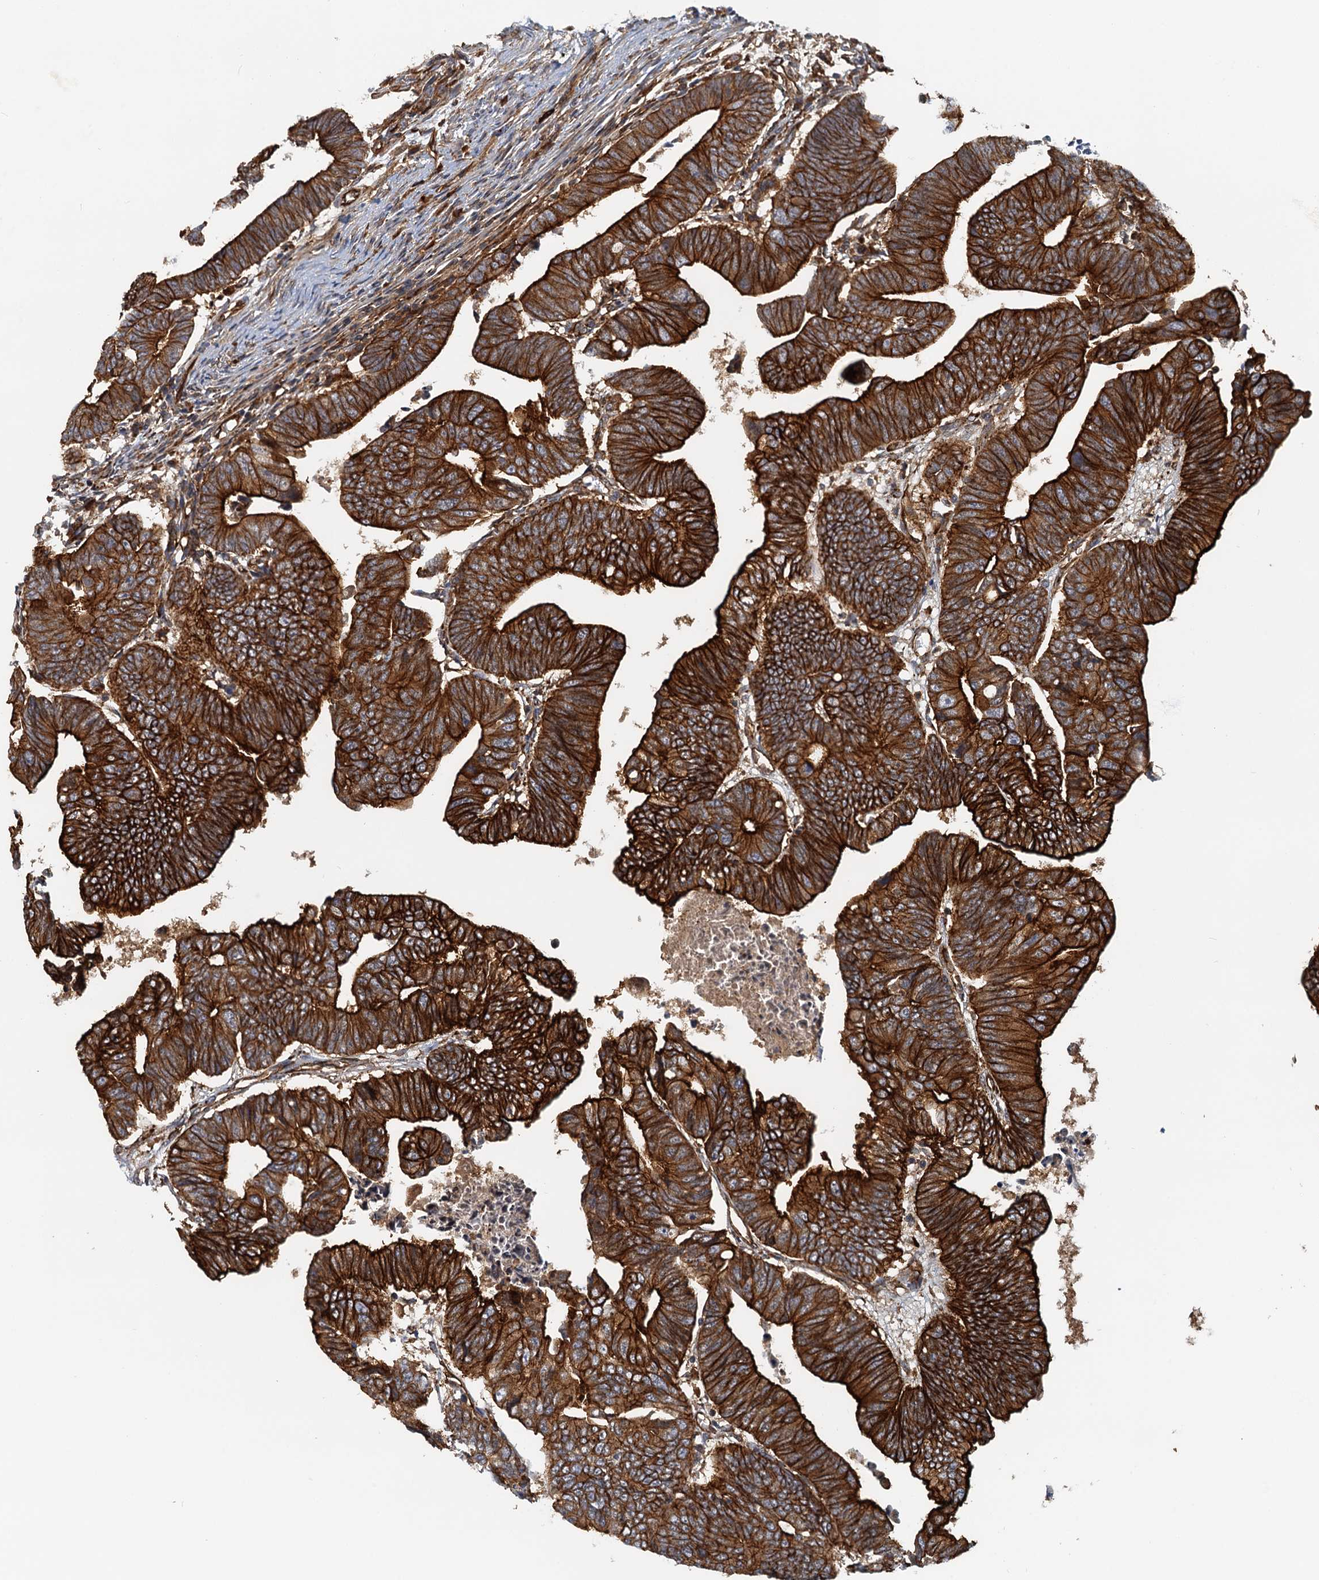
{"staining": {"intensity": "strong", "quantity": ">75%", "location": "cytoplasmic/membranous"}, "tissue": "colorectal cancer", "cell_type": "Tumor cells", "image_type": "cancer", "snomed": [{"axis": "morphology", "description": "Adenocarcinoma, NOS"}, {"axis": "topography", "description": "Rectum"}], "caption": "The immunohistochemical stain highlights strong cytoplasmic/membranous expression in tumor cells of colorectal adenocarcinoma tissue.", "gene": "NIPAL3", "patient": {"sex": "female", "age": 65}}